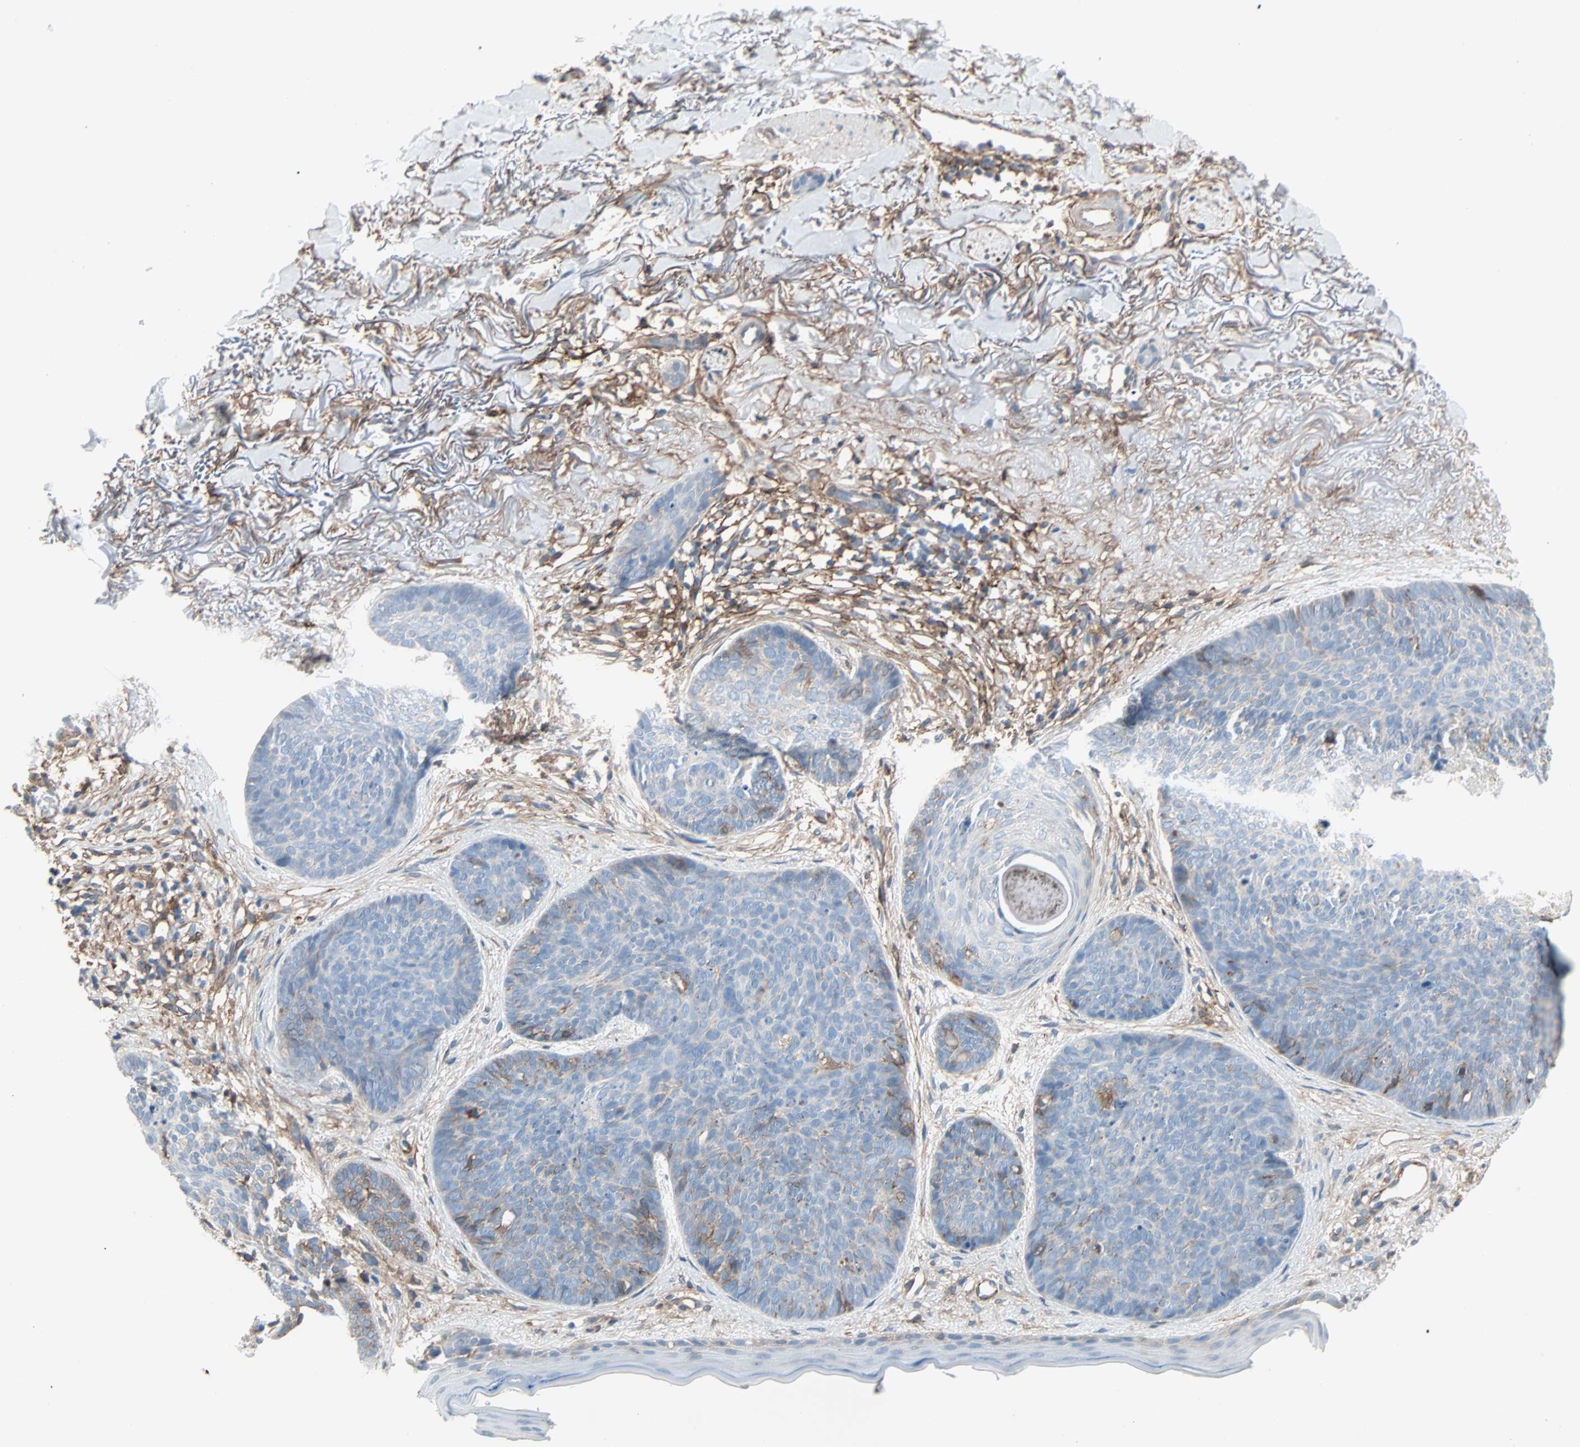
{"staining": {"intensity": "moderate", "quantity": "<25%", "location": "cytoplasmic/membranous"}, "tissue": "skin cancer", "cell_type": "Tumor cells", "image_type": "cancer", "snomed": [{"axis": "morphology", "description": "Normal tissue, NOS"}, {"axis": "morphology", "description": "Basal cell carcinoma"}, {"axis": "topography", "description": "Skin"}], "caption": "This micrograph shows immunohistochemistry (IHC) staining of human basal cell carcinoma (skin), with low moderate cytoplasmic/membranous positivity in approximately <25% of tumor cells.", "gene": "EPB41L2", "patient": {"sex": "female", "age": 70}}